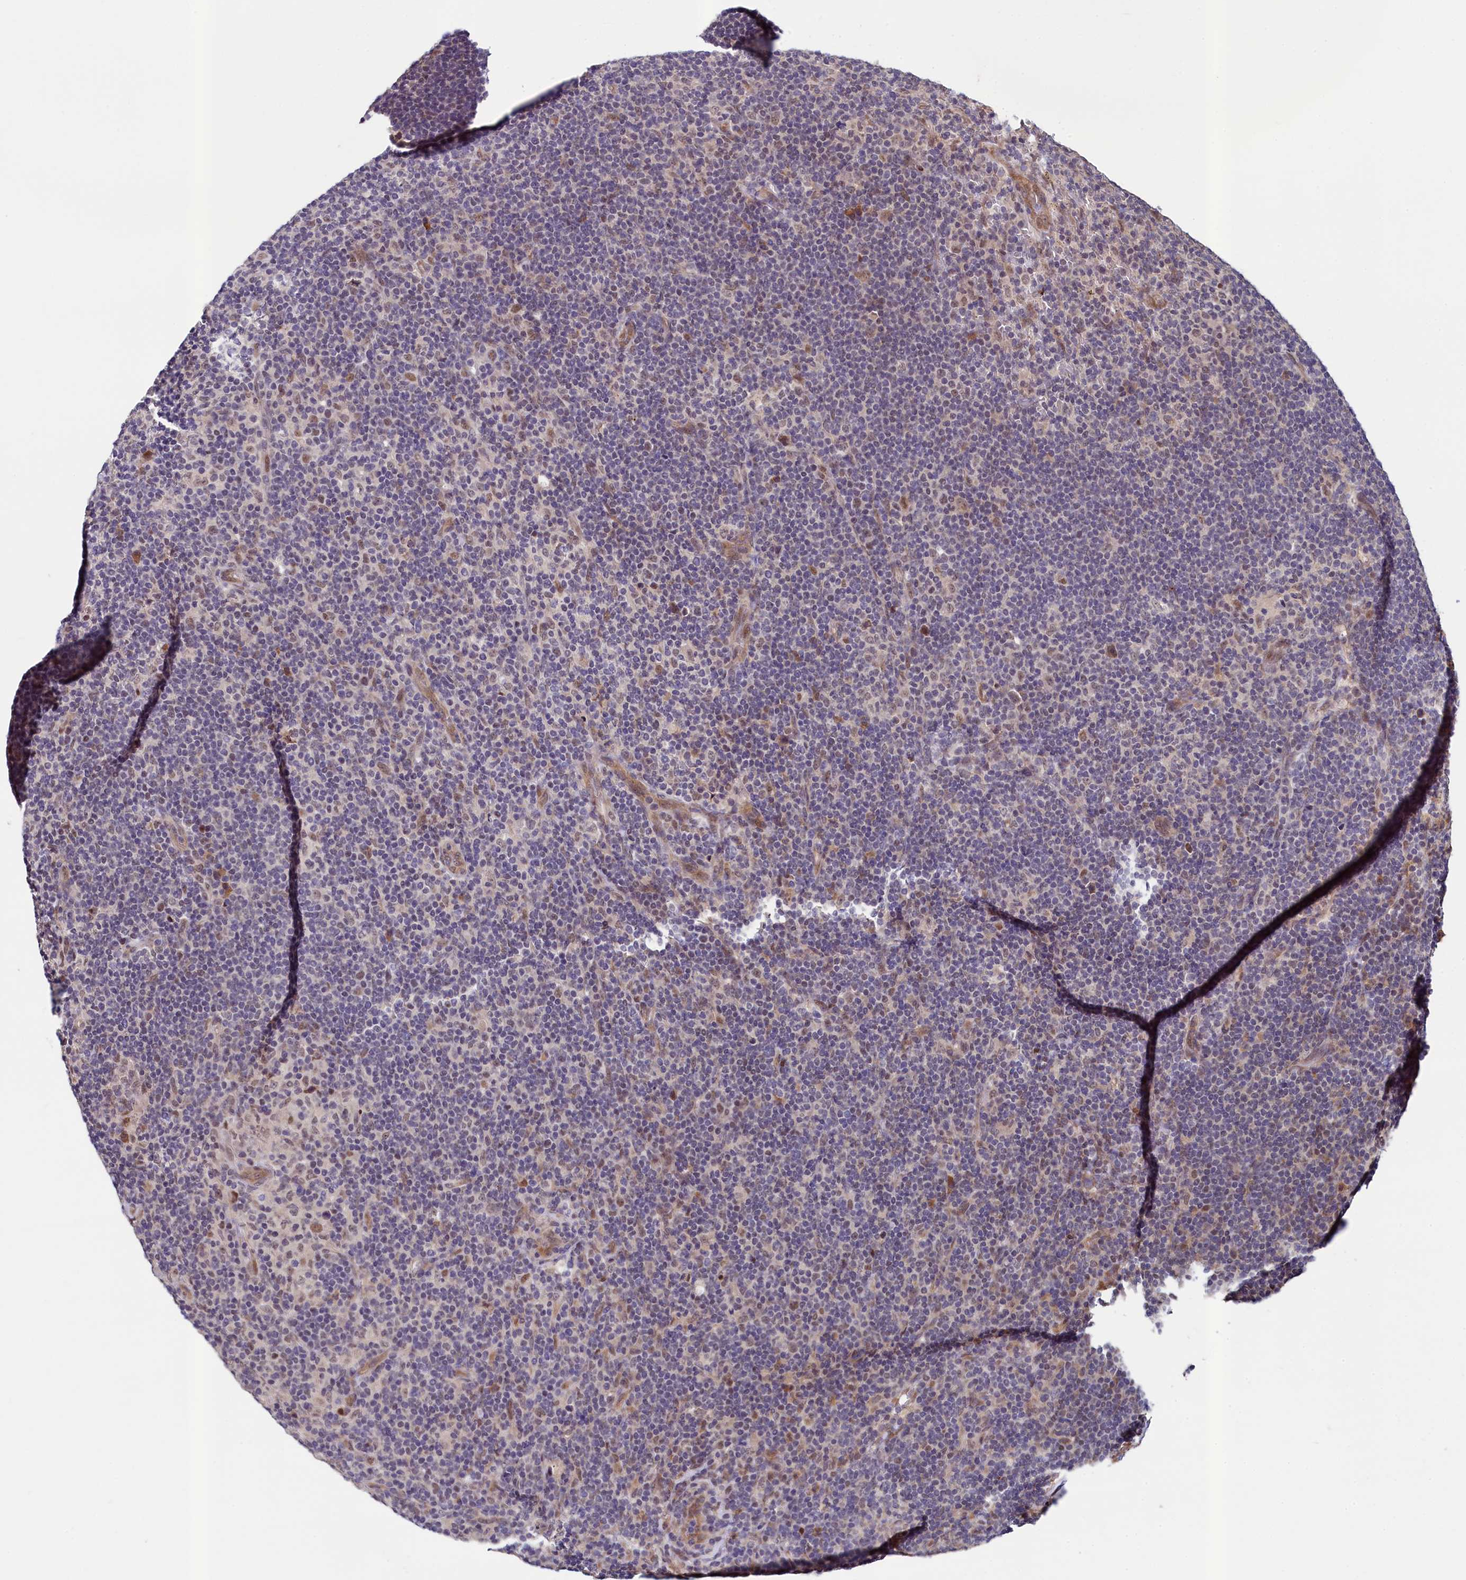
{"staining": {"intensity": "weak", "quantity": ">75%", "location": "nuclear"}, "tissue": "lymphoma", "cell_type": "Tumor cells", "image_type": "cancer", "snomed": [{"axis": "morphology", "description": "Hodgkin's disease, NOS"}, {"axis": "topography", "description": "Lymph node"}], "caption": "Tumor cells exhibit low levels of weak nuclear staining in about >75% of cells in lymphoma.", "gene": "LEO1", "patient": {"sex": "female", "age": 57}}